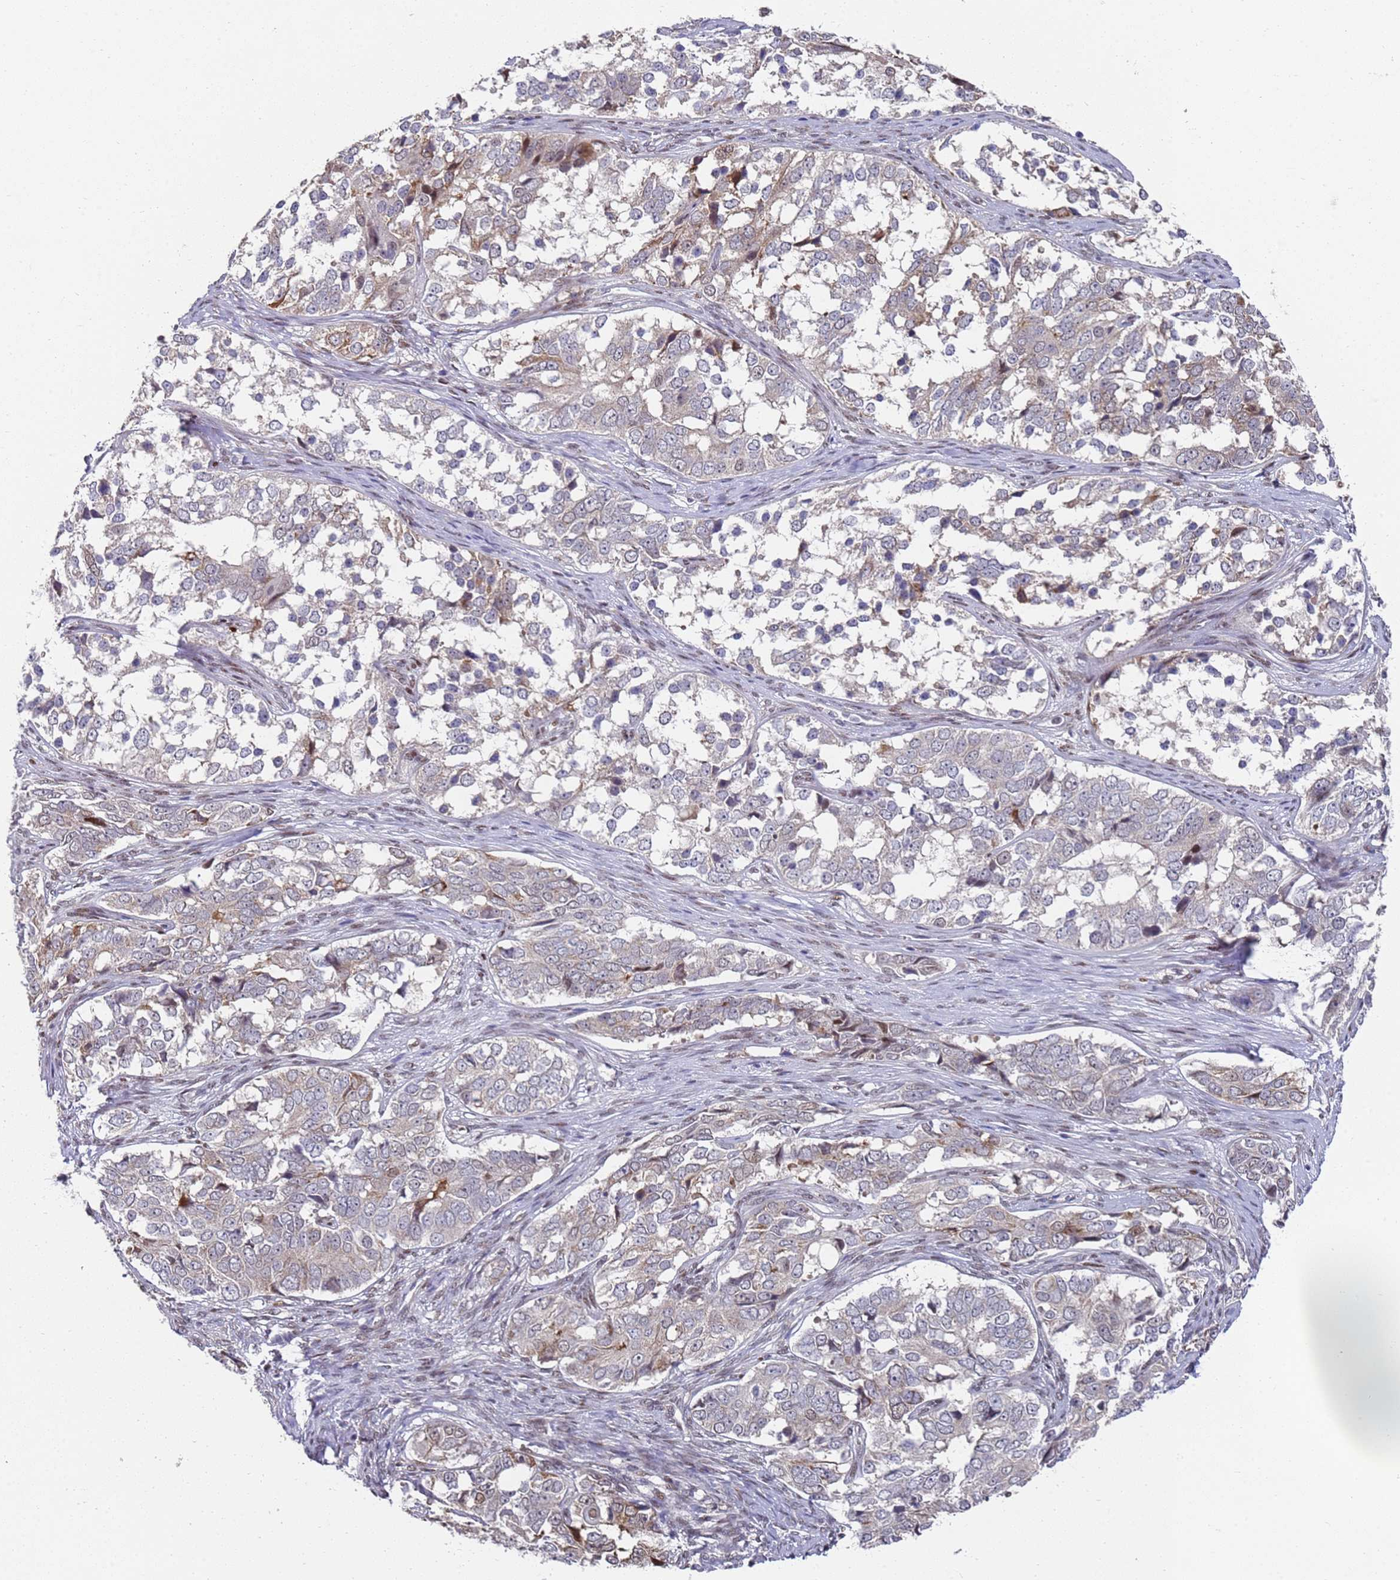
{"staining": {"intensity": "moderate", "quantity": "<25%", "location": "cytoplasmic/membranous,nuclear"}, "tissue": "ovarian cancer", "cell_type": "Tumor cells", "image_type": "cancer", "snomed": [{"axis": "morphology", "description": "Carcinoma, endometroid"}, {"axis": "topography", "description": "Ovary"}], "caption": "Ovarian cancer stained with immunohistochemistry (IHC) shows moderate cytoplasmic/membranous and nuclear expression in about <25% of tumor cells.", "gene": "COPS6", "patient": {"sex": "female", "age": 51}}